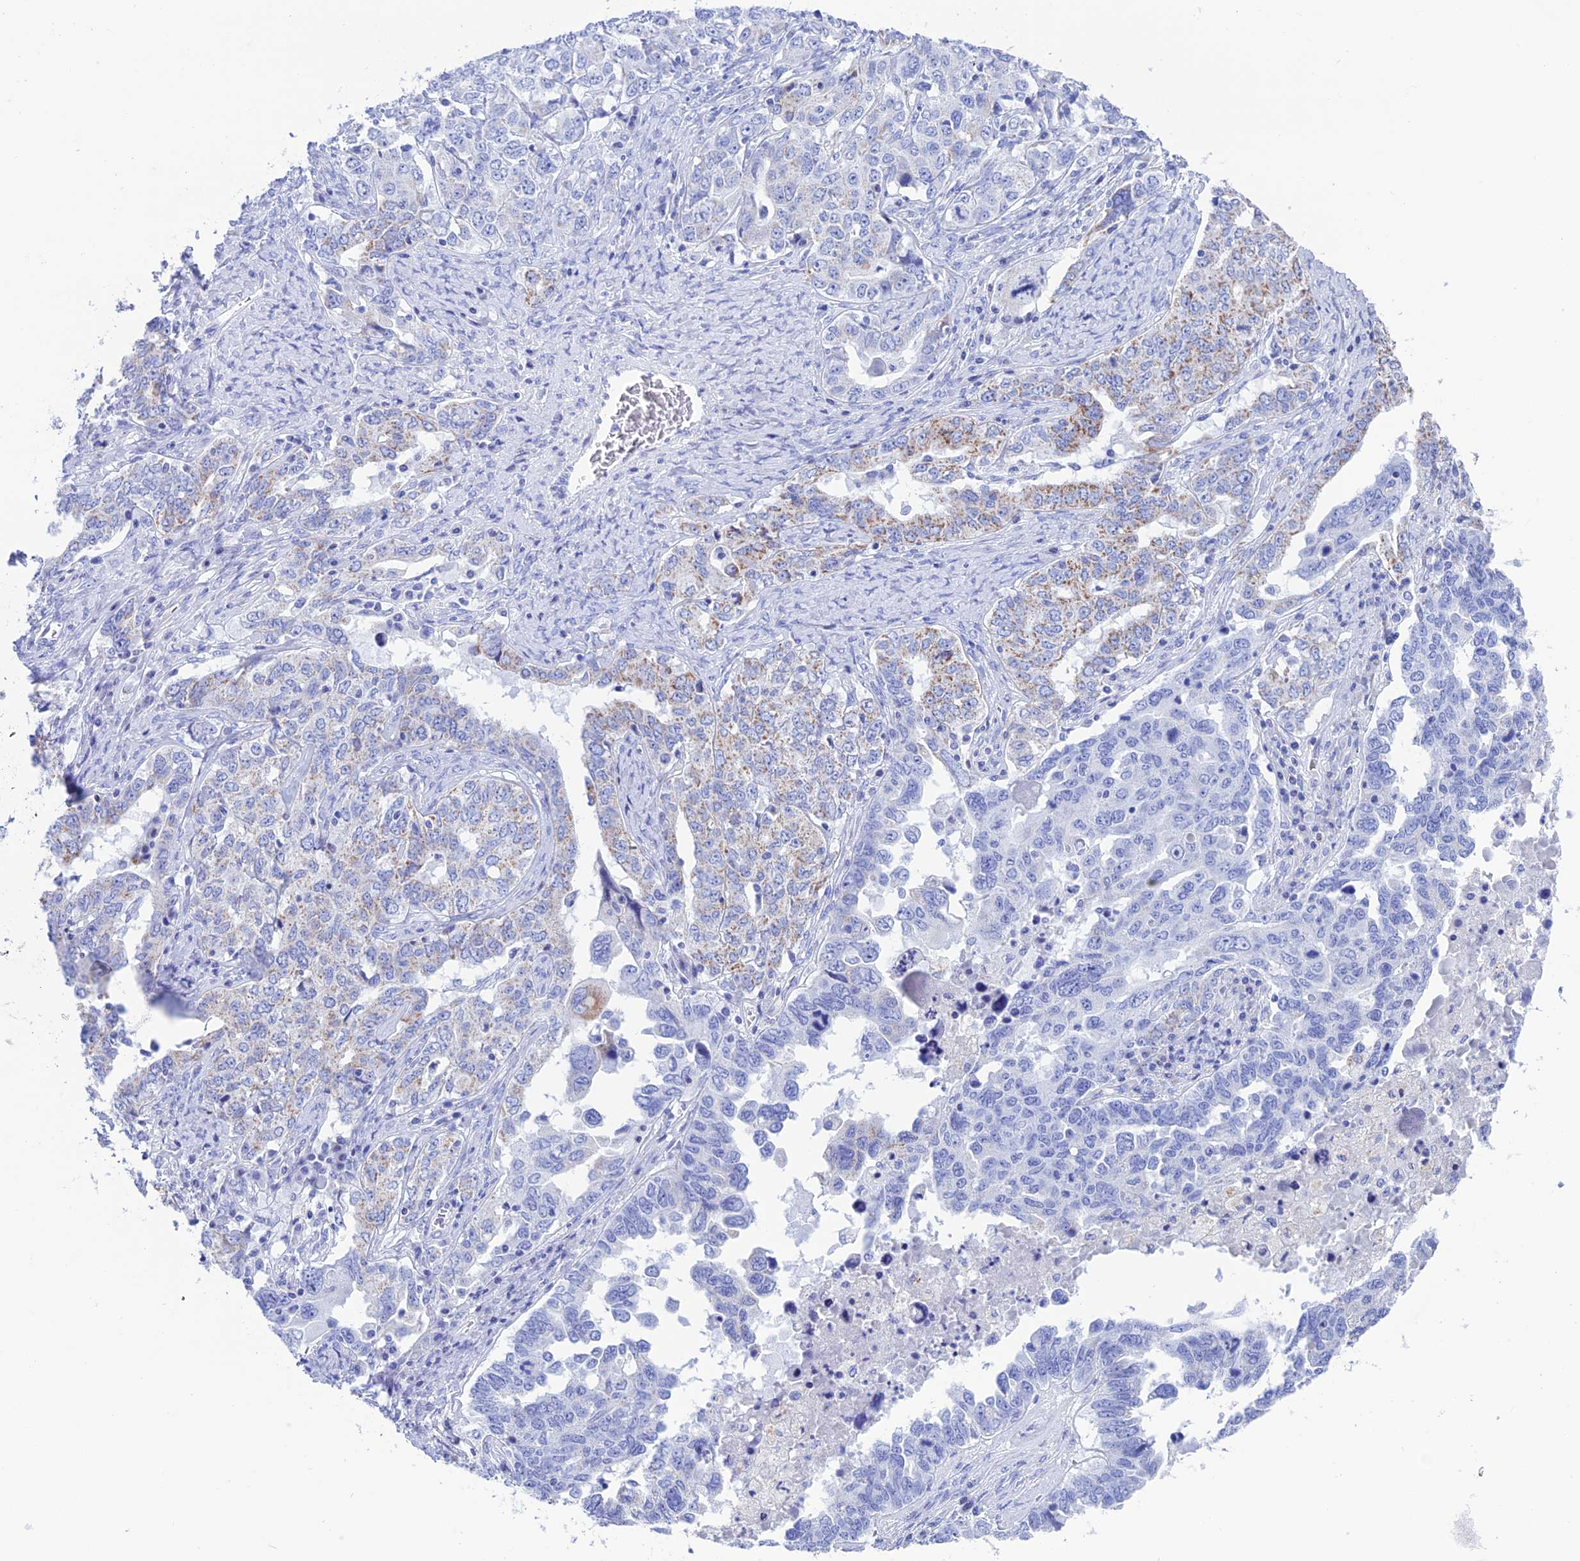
{"staining": {"intensity": "weak", "quantity": "25%-75%", "location": "cytoplasmic/membranous"}, "tissue": "ovarian cancer", "cell_type": "Tumor cells", "image_type": "cancer", "snomed": [{"axis": "morphology", "description": "Carcinoma, endometroid"}, {"axis": "topography", "description": "Ovary"}], "caption": "This micrograph shows IHC staining of endometroid carcinoma (ovarian), with low weak cytoplasmic/membranous expression in about 25%-75% of tumor cells.", "gene": "NXPE4", "patient": {"sex": "female", "age": 62}}